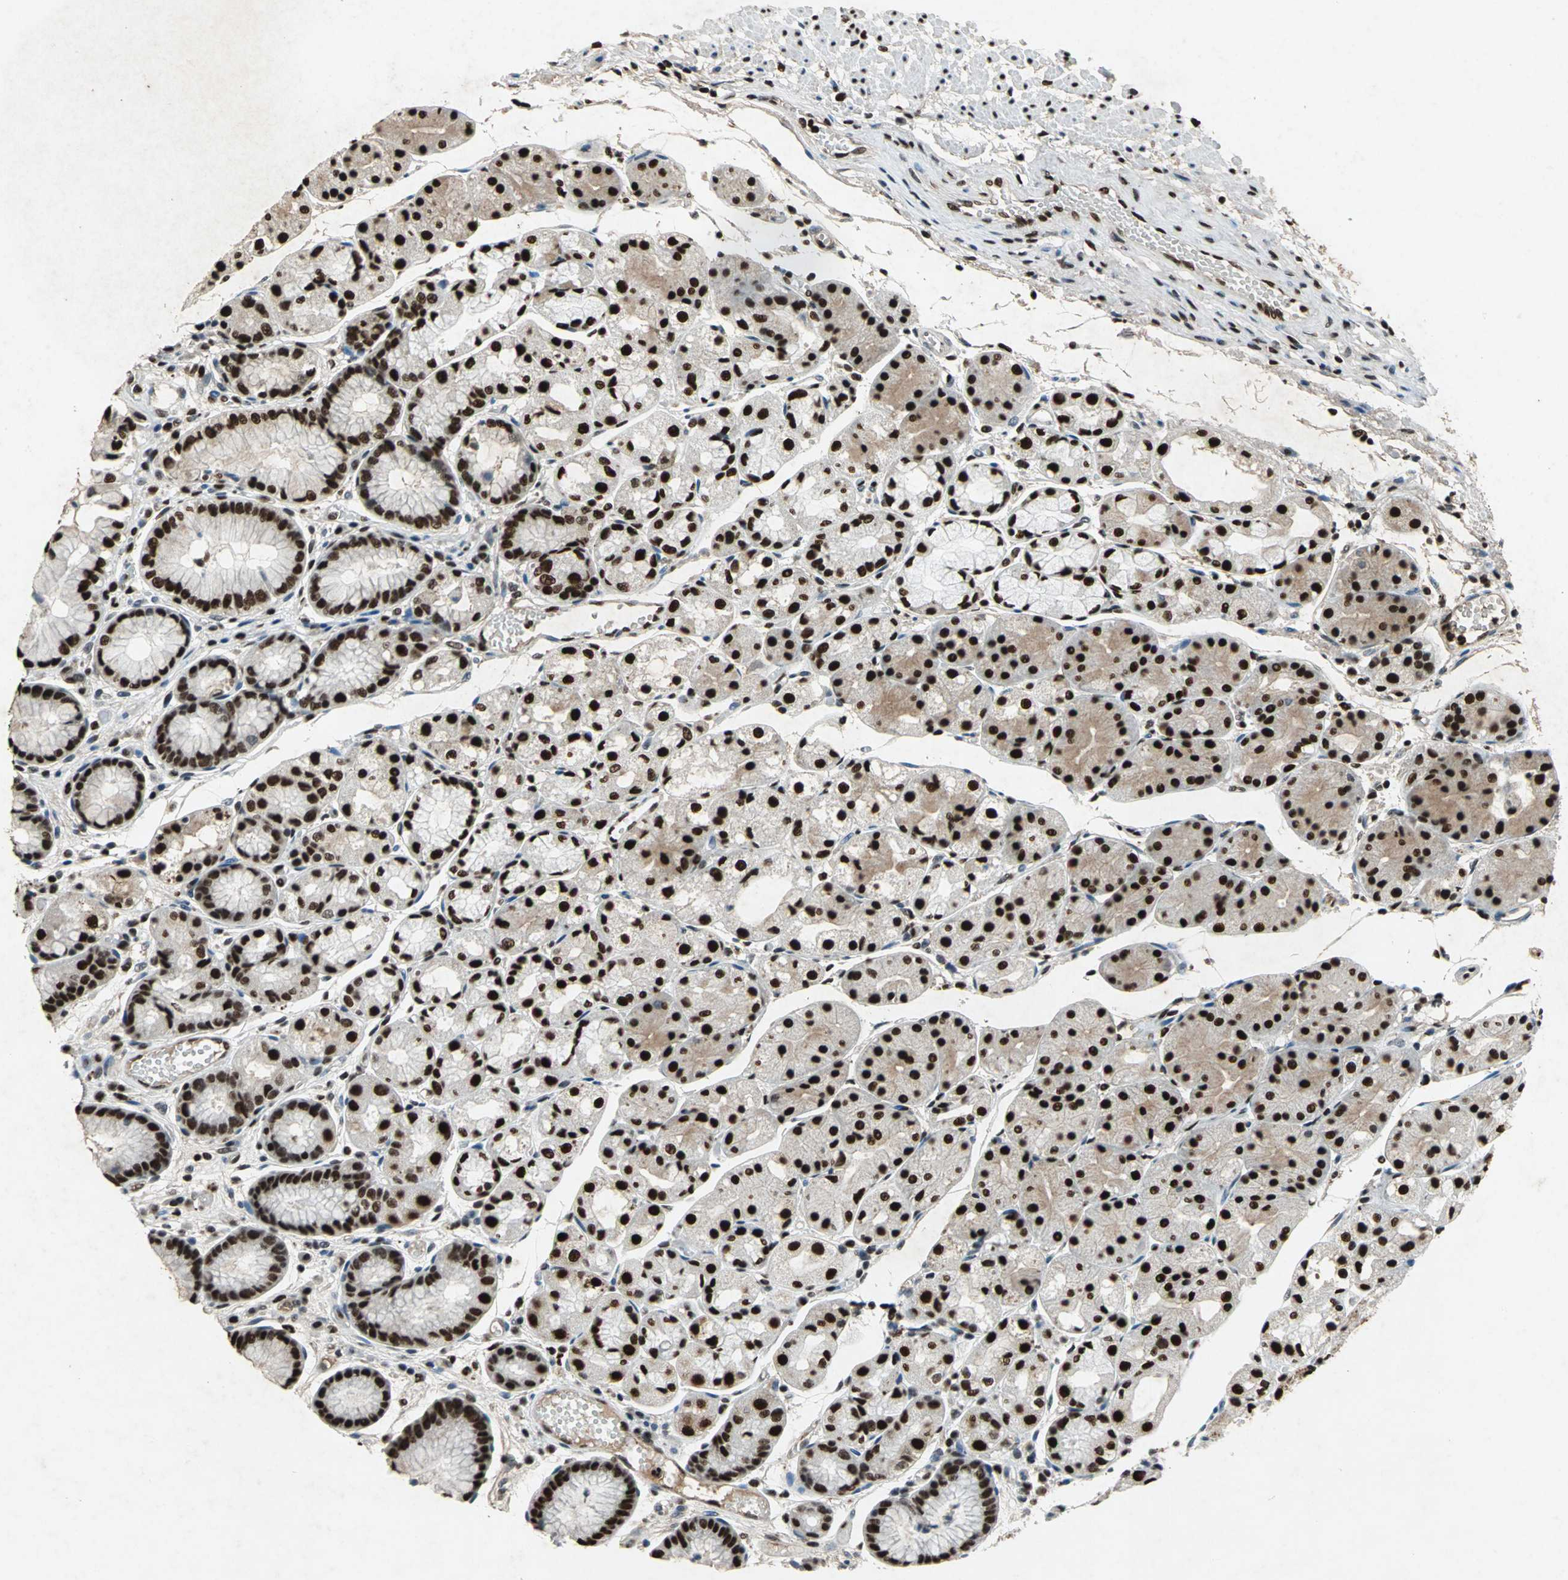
{"staining": {"intensity": "strong", "quantity": ">75%", "location": "cytoplasmic/membranous,nuclear"}, "tissue": "stomach", "cell_type": "Glandular cells", "image_type": "normal", "snomed": [{"axis": "morphology", "description": "Normal tissue, NOS"}, {"axis": "topography", "description": "Stomach, upper"}], "caption": "DAB (3,3'-diaminobenzidine) immunohistochemical staining of benign human stomach demonstrates strong cytoplasmic/membranous,nuclear protein expression in approximately >75% of glandular cells. The protein is shown in brown color, while the nuclei are stained blue.", "gene": "ANP32A", "patient": {"sex": "male", "age": 72}}